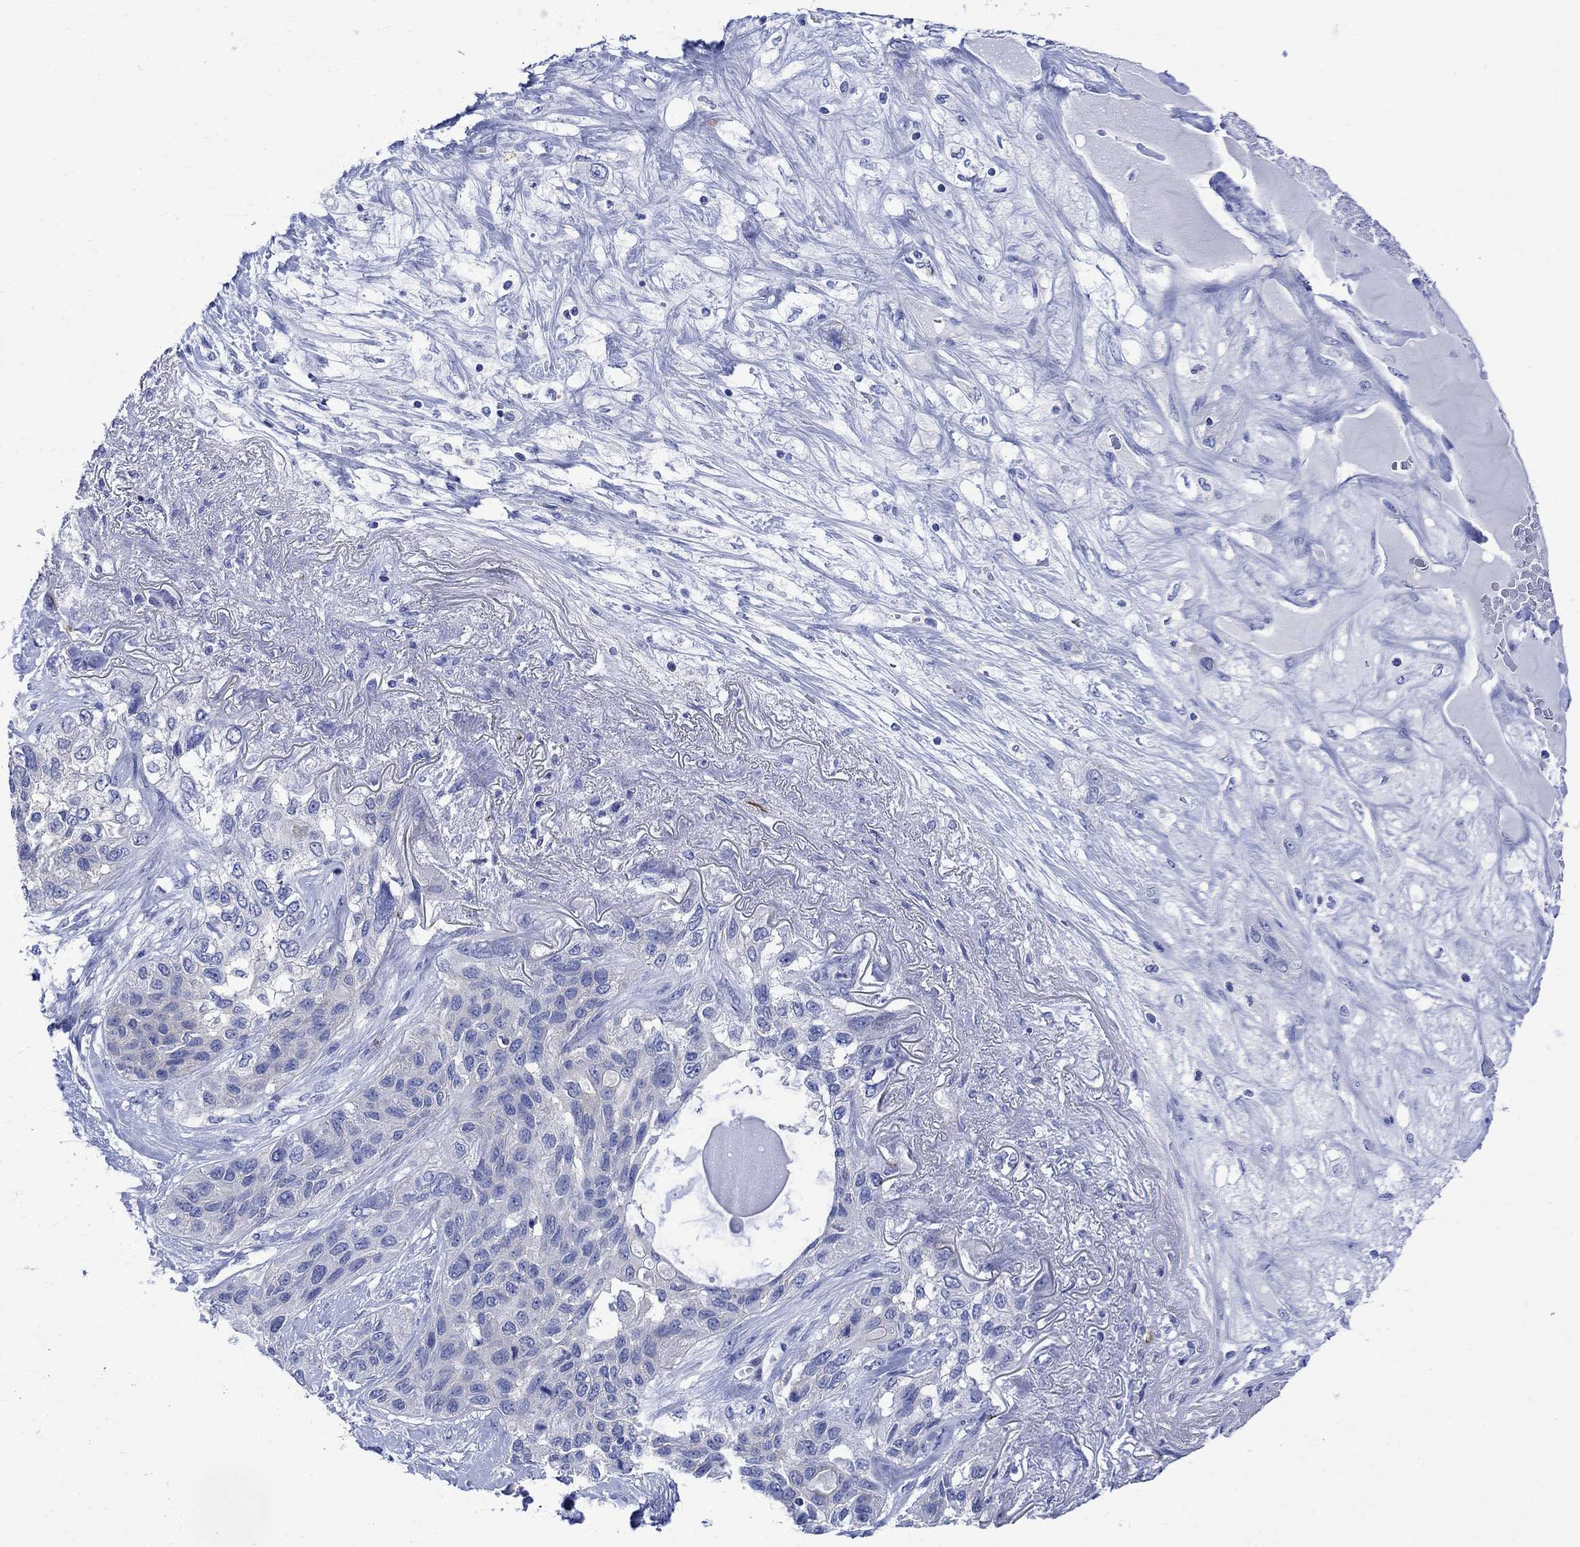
{"staining": {"intensity": "negative", "quantity": "none", "location": "none"}, "tissue": "lung cancer", "cell_type": "Tumor cells", "image_type": "cancer", "snomed": [{"axis": "morphology", "description": "Squamous cell carcinoma, NOS"}, {"axis": "topography", "description": "Lung"}], "caption": "This is a image of IHC staining of lung cancer, which shows no positivity in tumor cells.", "gene": "PARVB", "patient": {"sex": "female", "age": 70}}